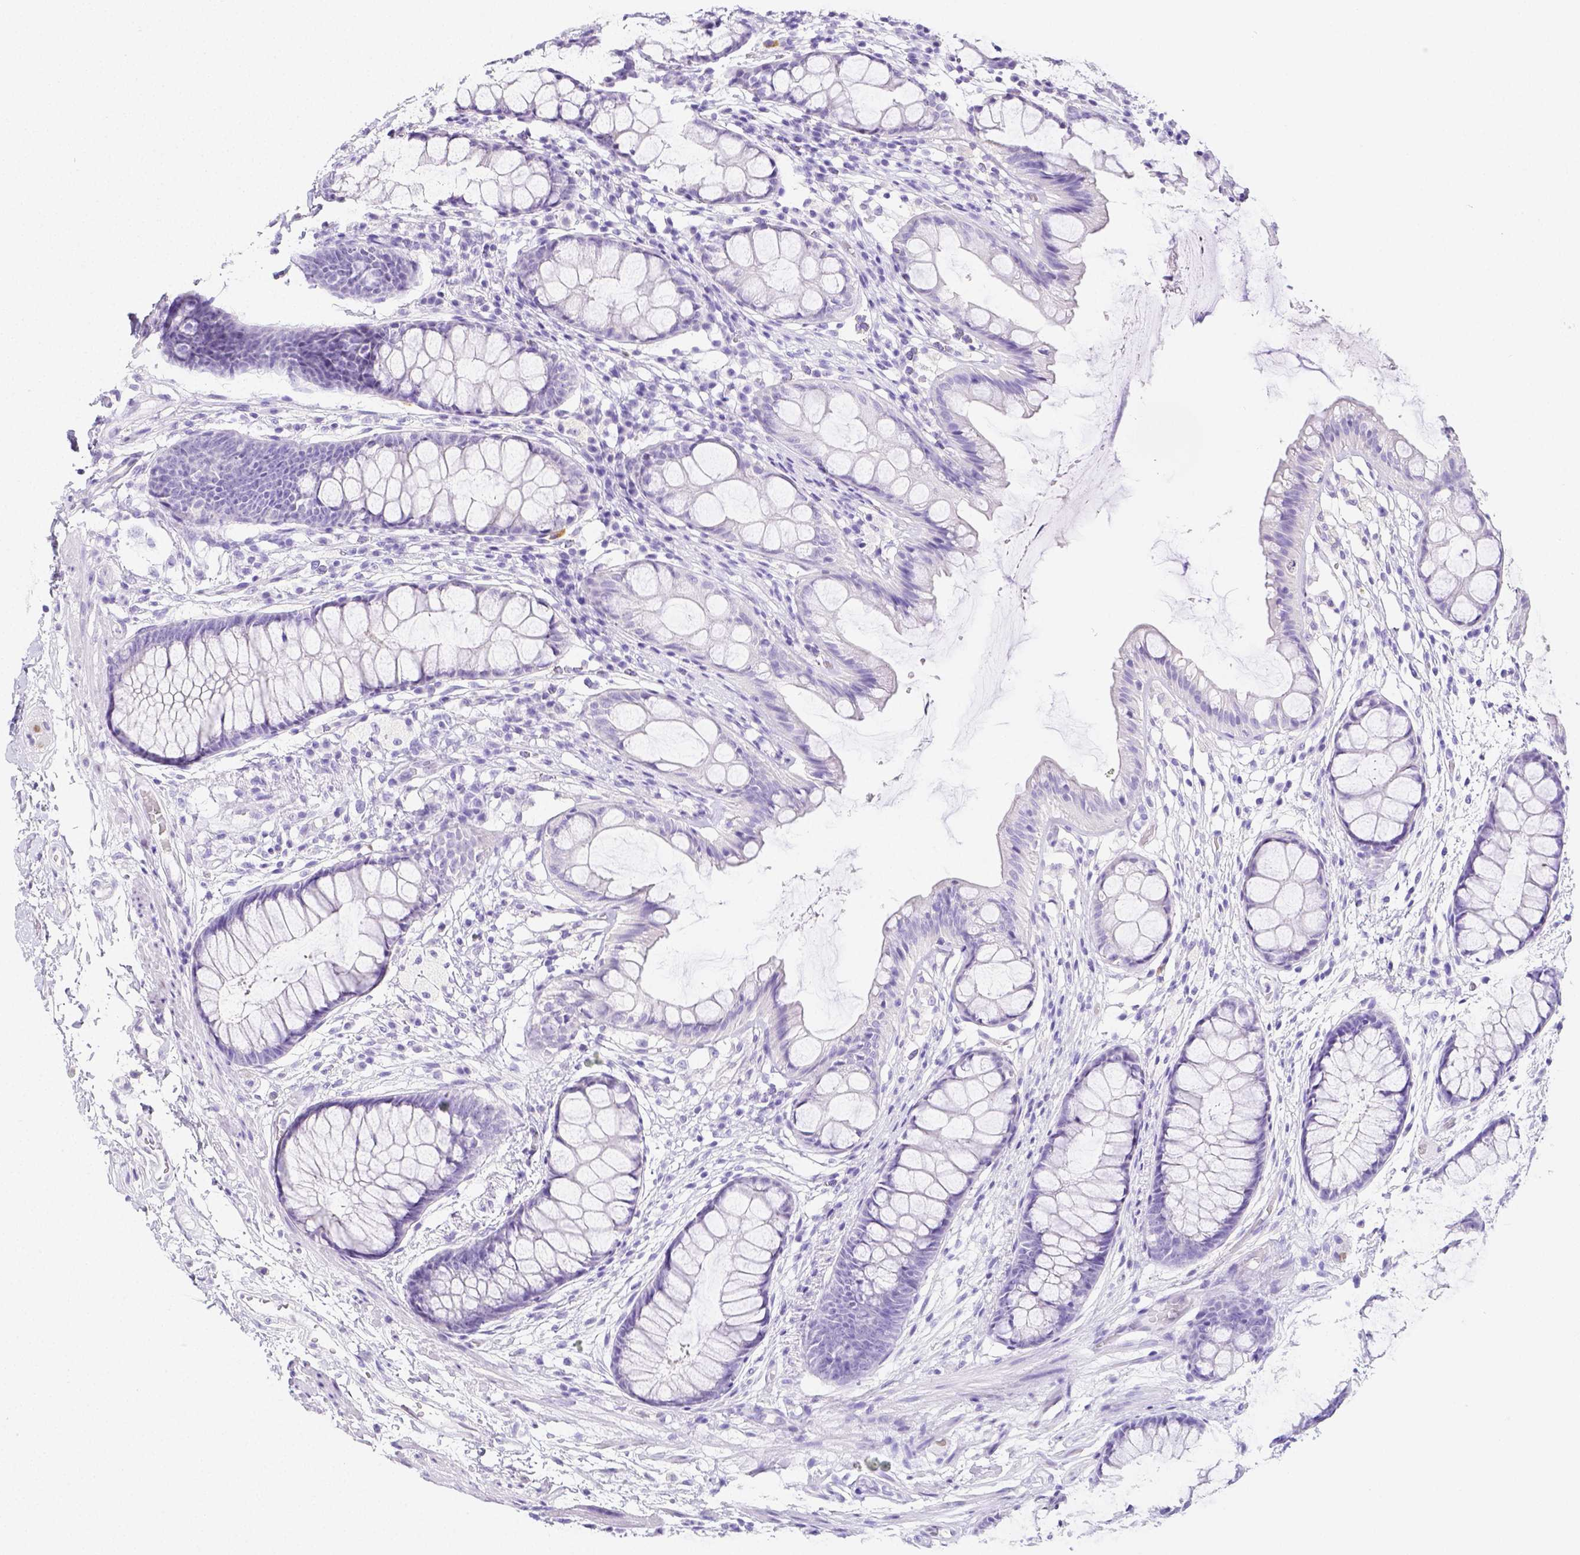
{"staining": {"intensity": "negative", "quantity": "none", "location": "none"}, "tissue": "rectum", "cell_type": "Glandular cells", "image_type": "normal", "snomed": [{"axis": "morphology", "description": "Normal tissue, NOS"}, {"axis": "topography", "description": "Rectum"}], "caption": "High magnification brightfield microscopy of benign rectum stained with DAB (3,3'-diaminobenzidine) (brown) and counterstained with hematoxylin (blue): glandular cells show no significant positivity. (IHC, brightfield microscopy, high magnification).", "gene": "ARHGAP36", "patient": {"sex": "female", "age": 62}}